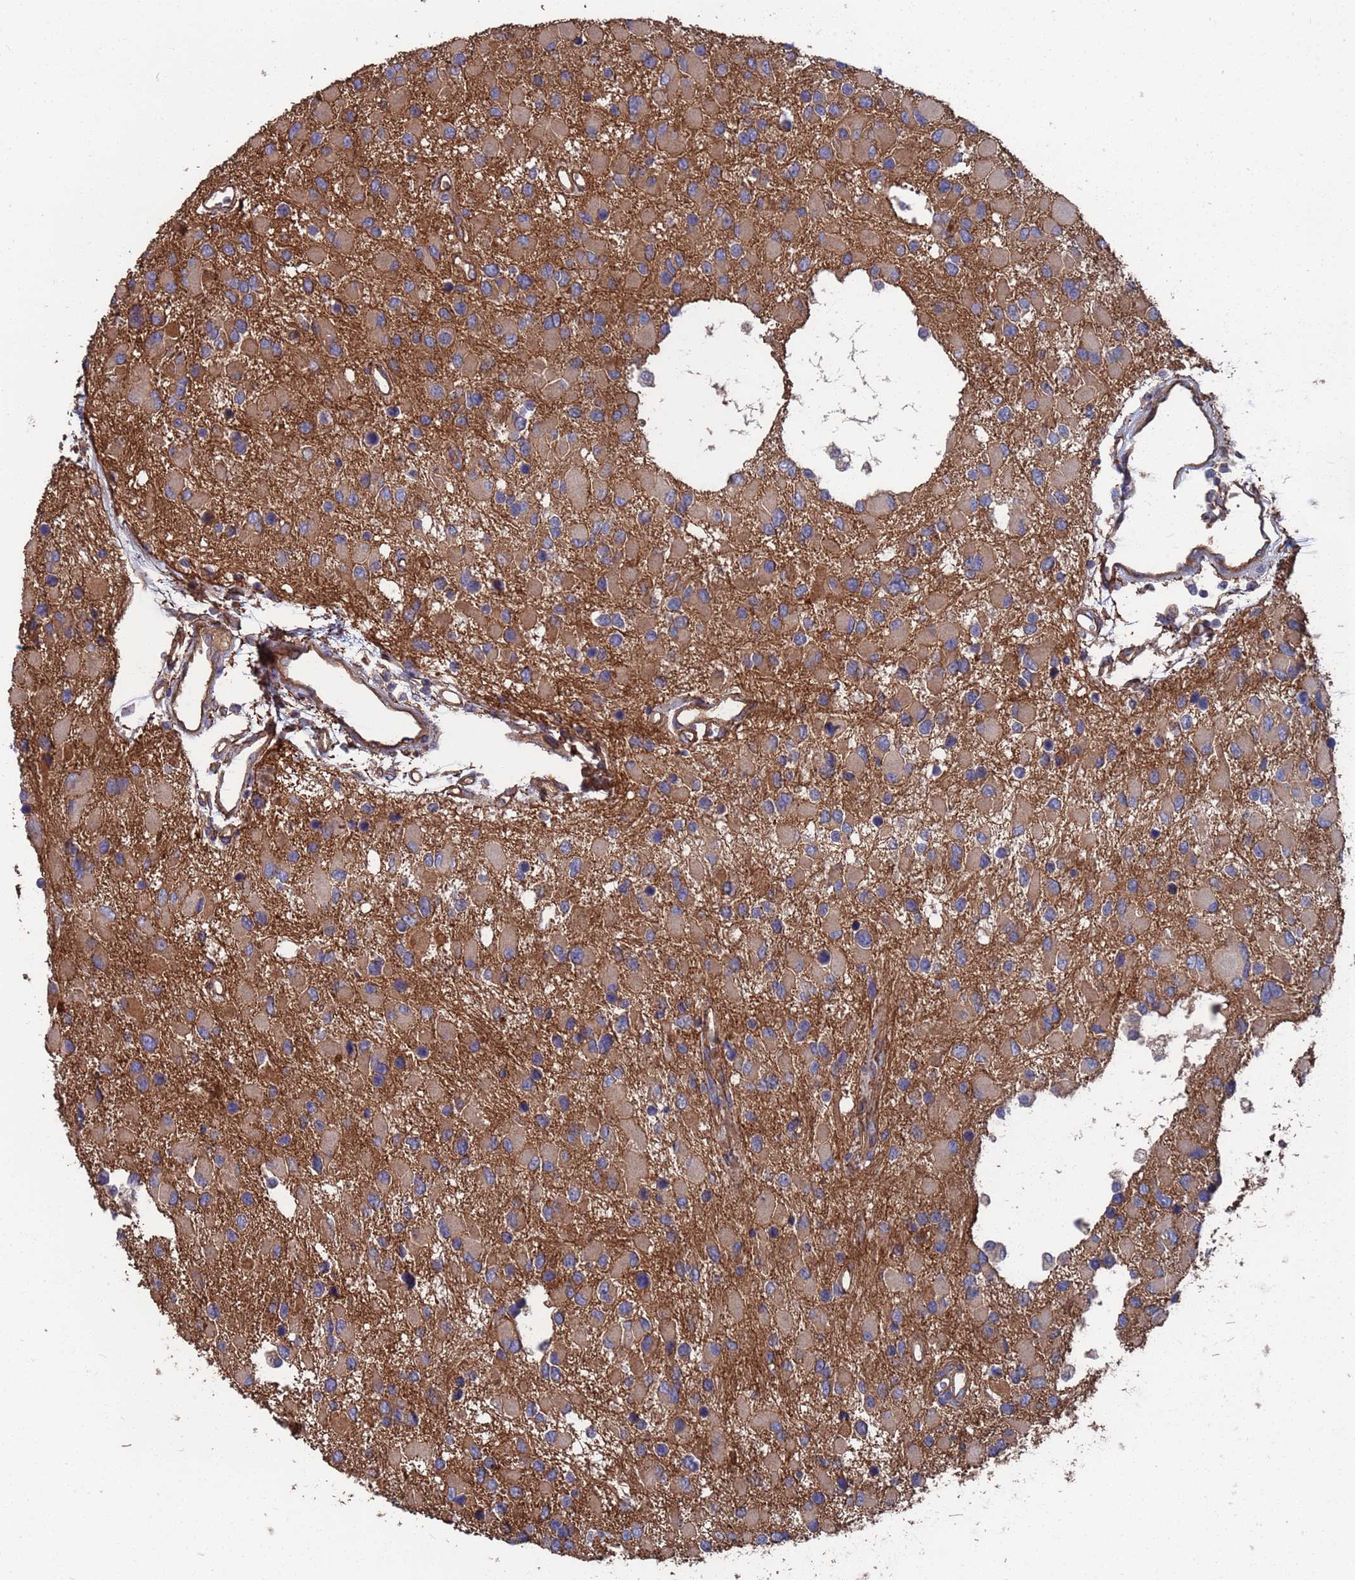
{"staining": {"intensity": "weak", "quantity": "25%-75%", "location": "cytoplasmic/membranous"}, "tissue": "glioma", "cell_type": "Tumor cells", "image_type": "cancer", "snomed": [{"axis": "morphology", "description": "Glioma, malignant, High grade"}, {"axis": "topography", "description": "Brain"}], "caption": "A low amount of weak cytoplasmic/membranous positivity is identified in about 25%-75% of tumor cells in glioma tissue.", "gene": "NDUFAF6", "patient": {"sex": "male", "age": 53}}